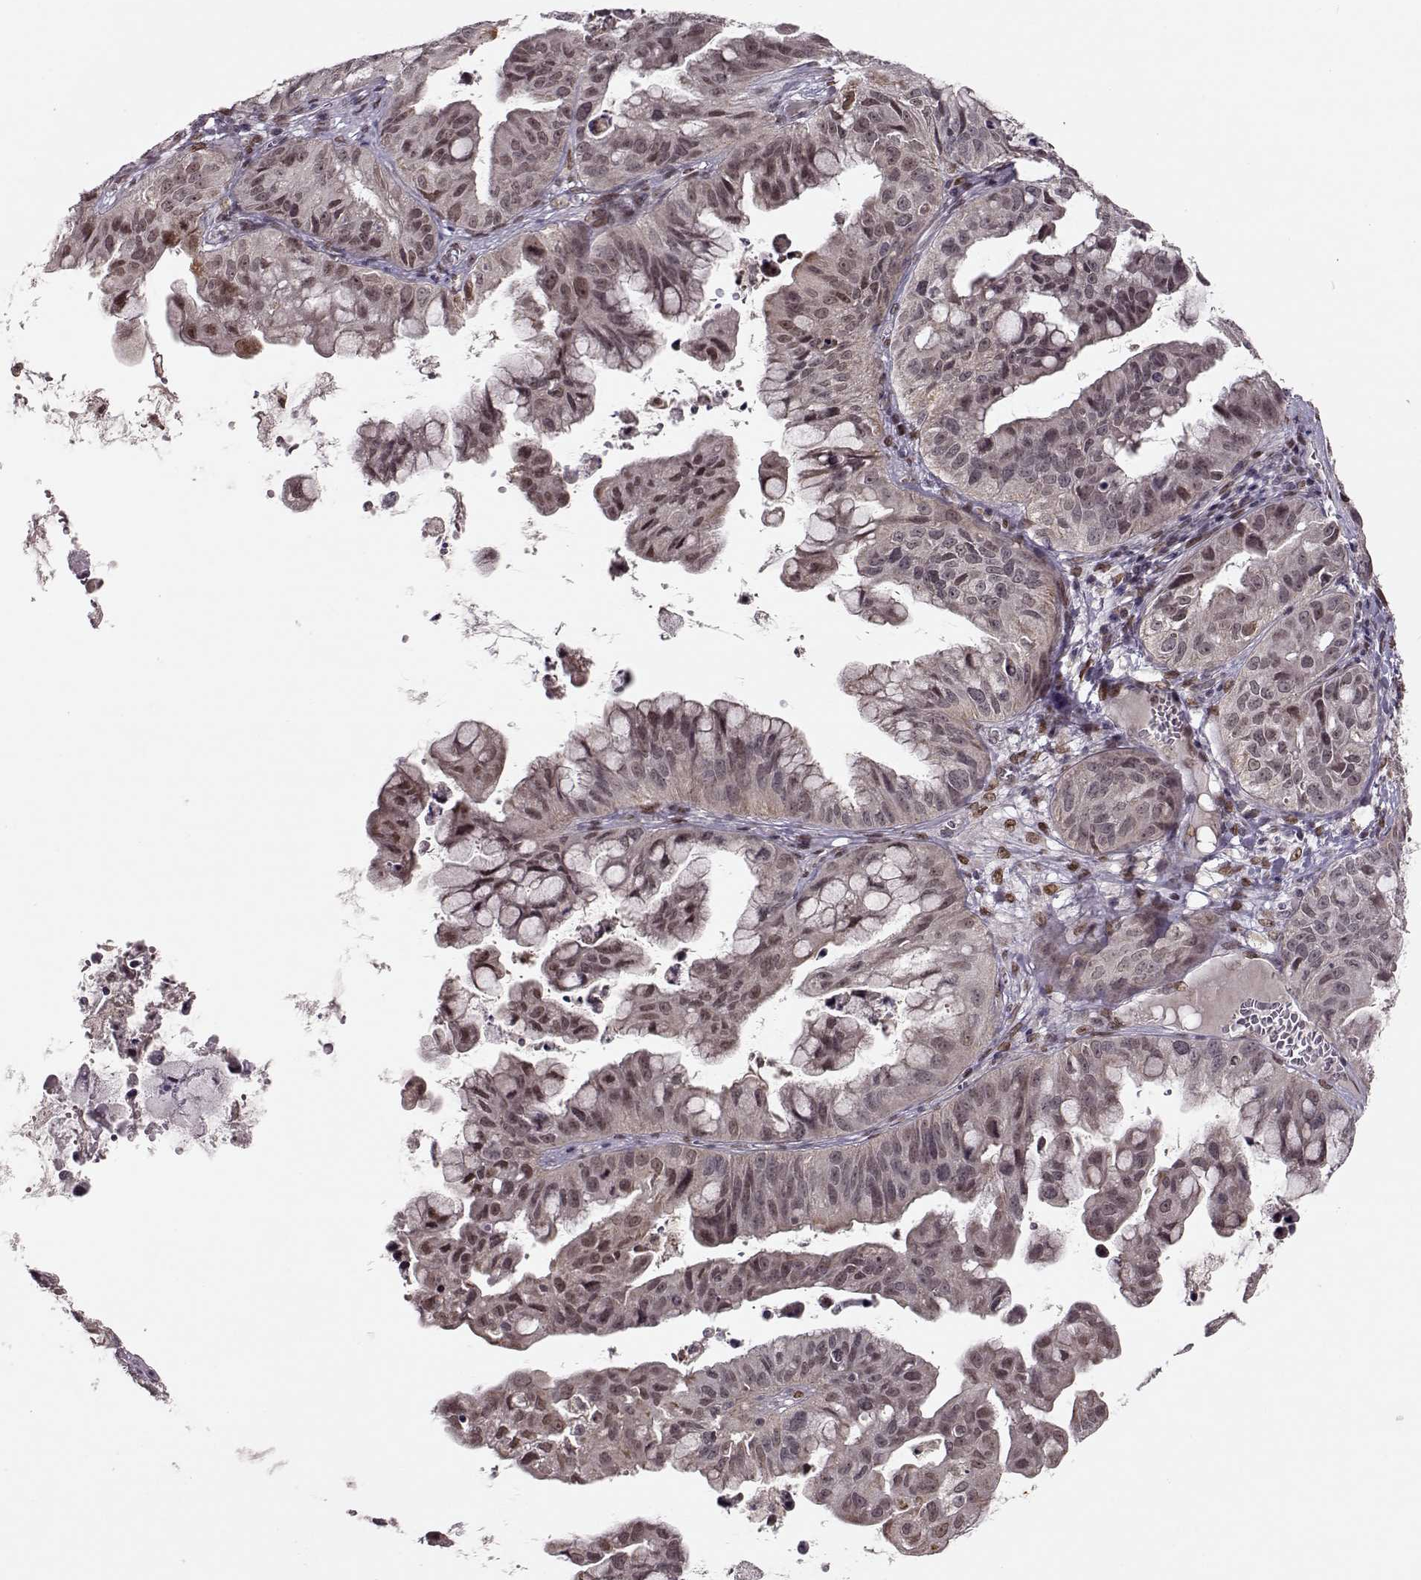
{"staining": {"intensity": "negative", "quantity": "none", "location": "none"}, "tissue": "ovarian cancer", "cell_type": "Tumor cells", "image_type": "cancer", "snomed": [{"axis": "morphology", "description": "Cystadenocarcinoma, mucinous, NOS"}, {"axis": "topography", "description": "Ovary"}], "caption": "An image of human ovarian cancer is negative for staining in tumor cells.", "gene": "RAI1", "patient": {"sex": "female", "age": 76}}